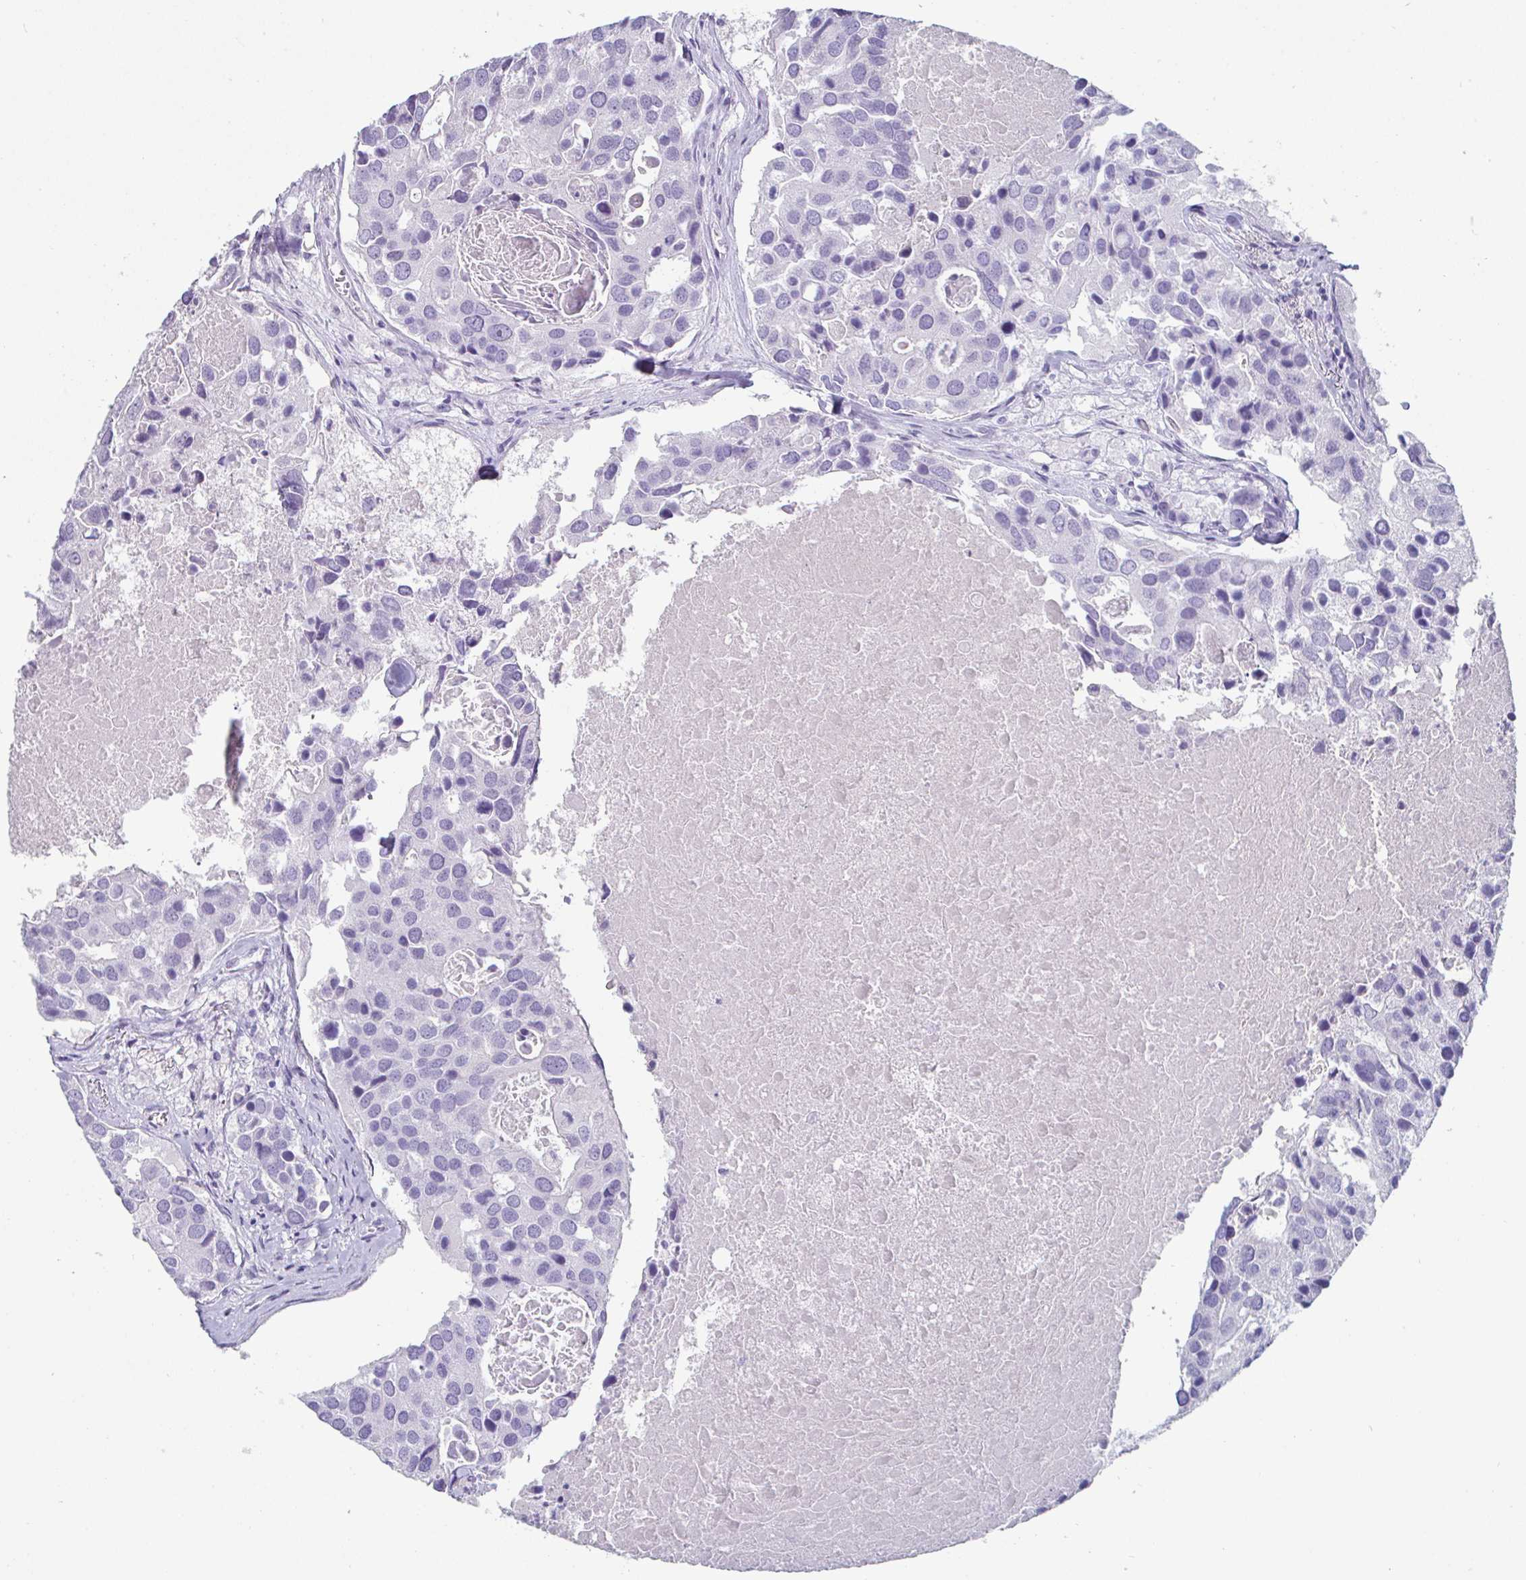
{"staining": {"intensity": "negative", "quantity": "none", "location": "none"}, "tissue": "breast cancer", "cell_type": "Tumor cells", "image_type": "cancer", "snomed": [{"axis": "morphology", "description": "Duct carcinoma"}, {"axis": "topography", "description": "Breast"}], "caption": "Immunohistochemistry (IHC) image of neoplastic tissue: human breast cancer stained with DAB (3,3'-diaminobenzidine) demonstrates no significant protein staining in tumor cells.", "gene": "CREG2", "patient": {"sex": "female", "age": 83}}